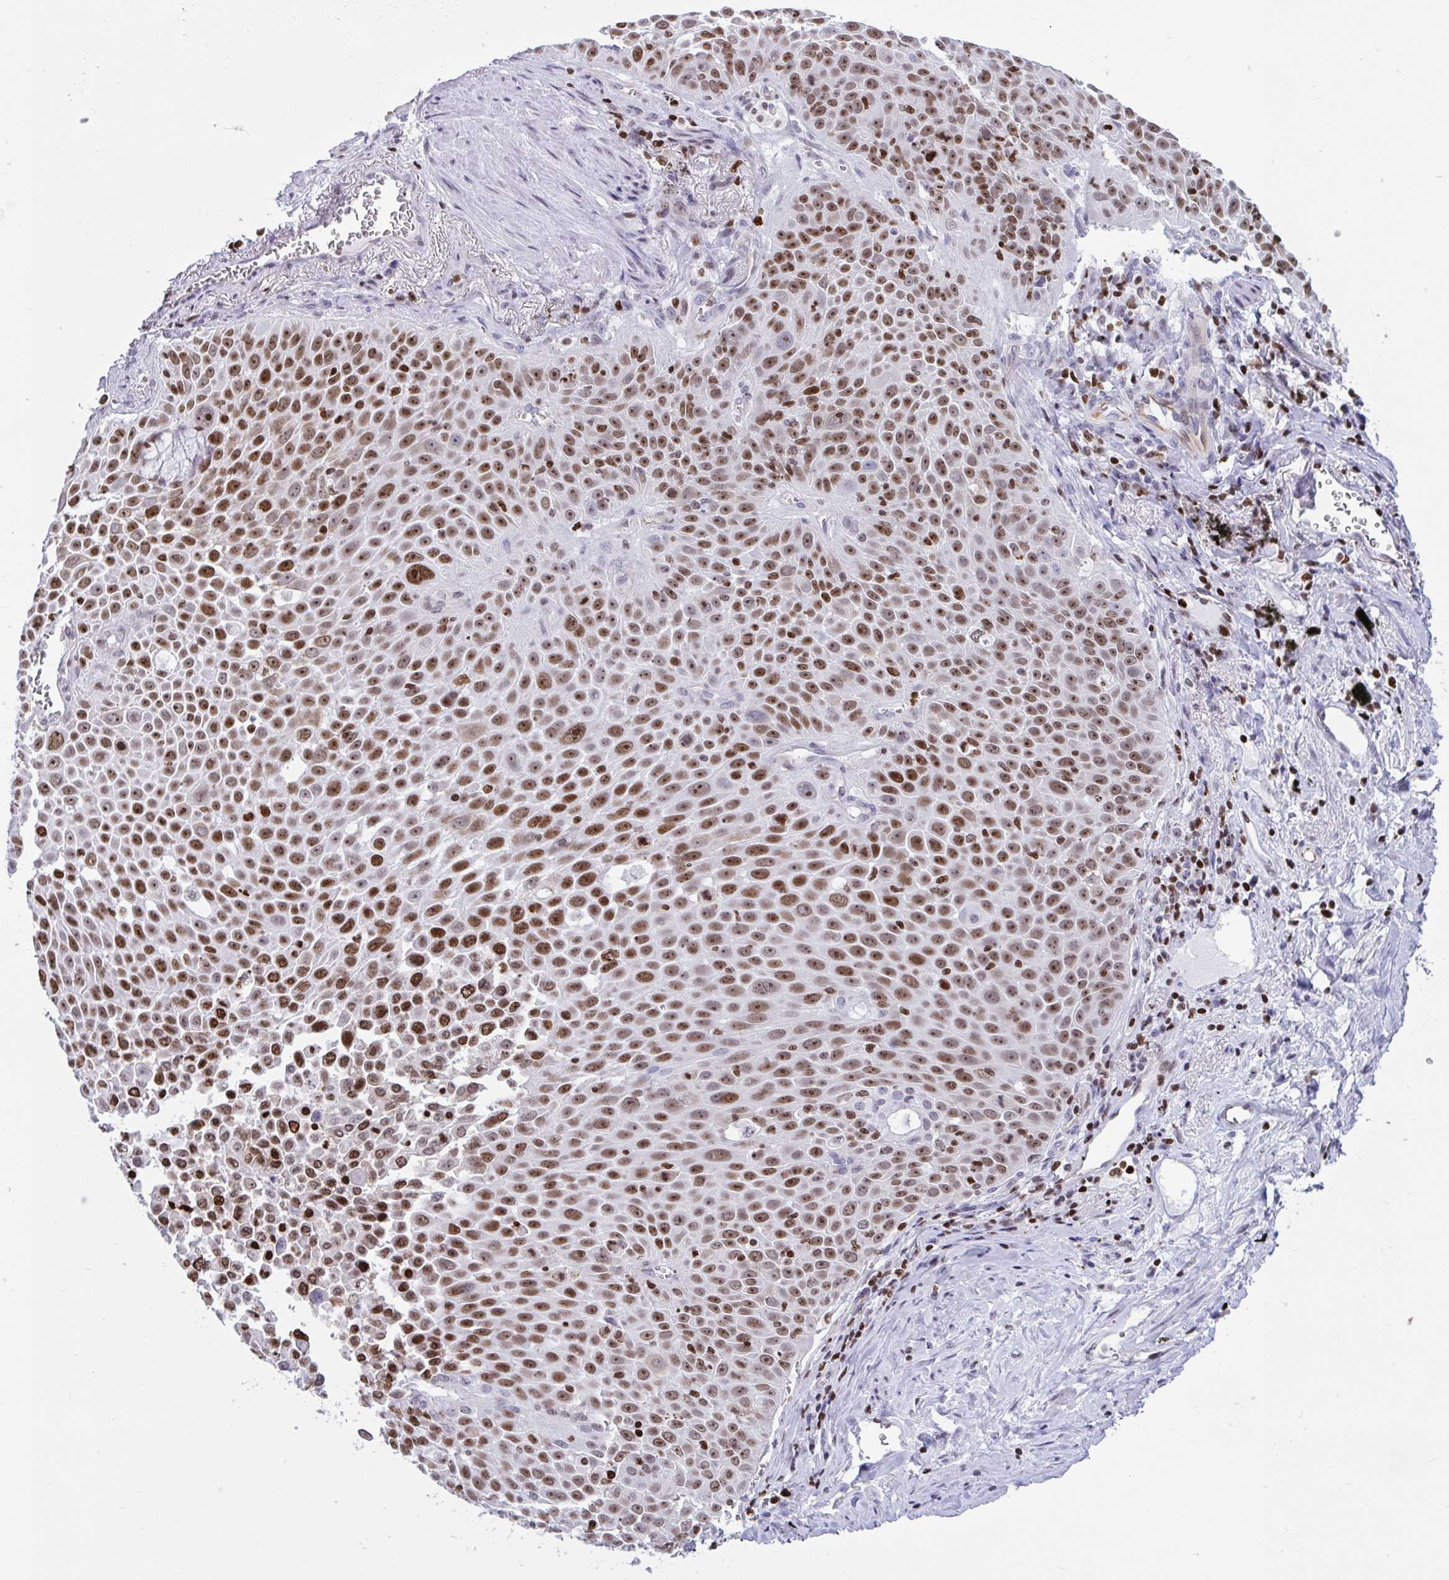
{"staining": {"intensity": "moderate", "quantity": ">75%", "location": "nuclear"}, "tissue": "lung cancer", "cell_type": "Tumor cells", "image_type": "cancer", "snomed": [{"axis": "morphology", "description": "Squamous cell carcinoma, NOS"}, {"axis": "morphology", "description": "Squamous cell carcinoma, metastatic, NOS"}, {"axis": "topography", "description": "Lymph node"}, {"axis": "topography", "description": "Lung"}], "caption": "Lung squamous cell carcinoma stained with a protein marker shows moderate staining in tumor cells.", "gene": "HMGB2", "patient": {"sex": "female", "age": 62}}